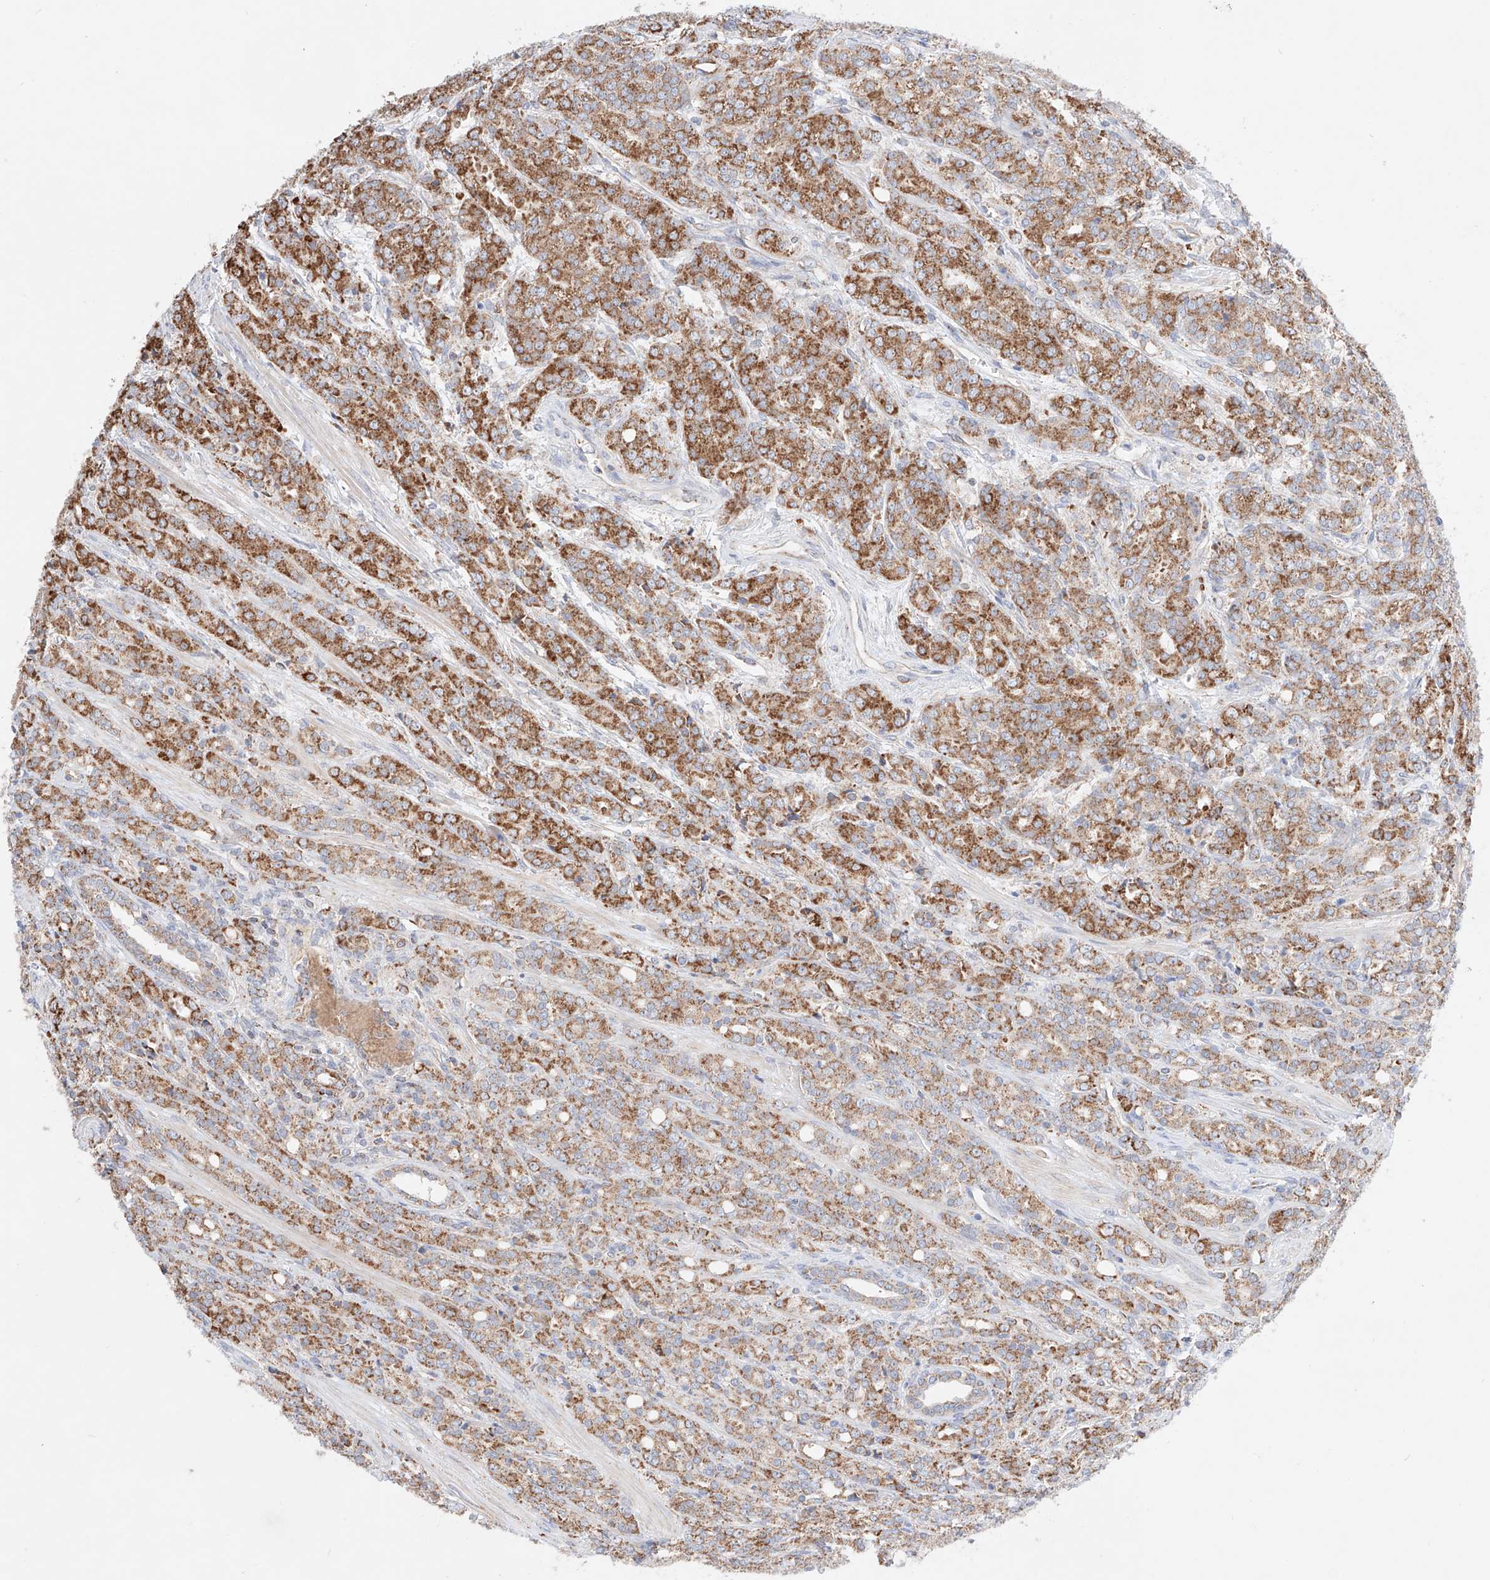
{"staining": {"intensity": "moderate", "quantity": ">75%", "location": "cytoplasmic/membranous"}, "tissue": "prostate cancer", "cell_type": "Tumor cells", "image_type": "cancer", "snomed": [{"axis": "morphology", "description": "Adenocarcinoma, High grade"}, {"axis": "topography", "description": "Prostate"}], "caption": "Protein staining of prostate cancer tissue reveals moderate cytoplasmic/membranous positivity in about >75% of tumor cells.", "gene": "KTI12", "patient": {"sex": "male", "age": 62}}